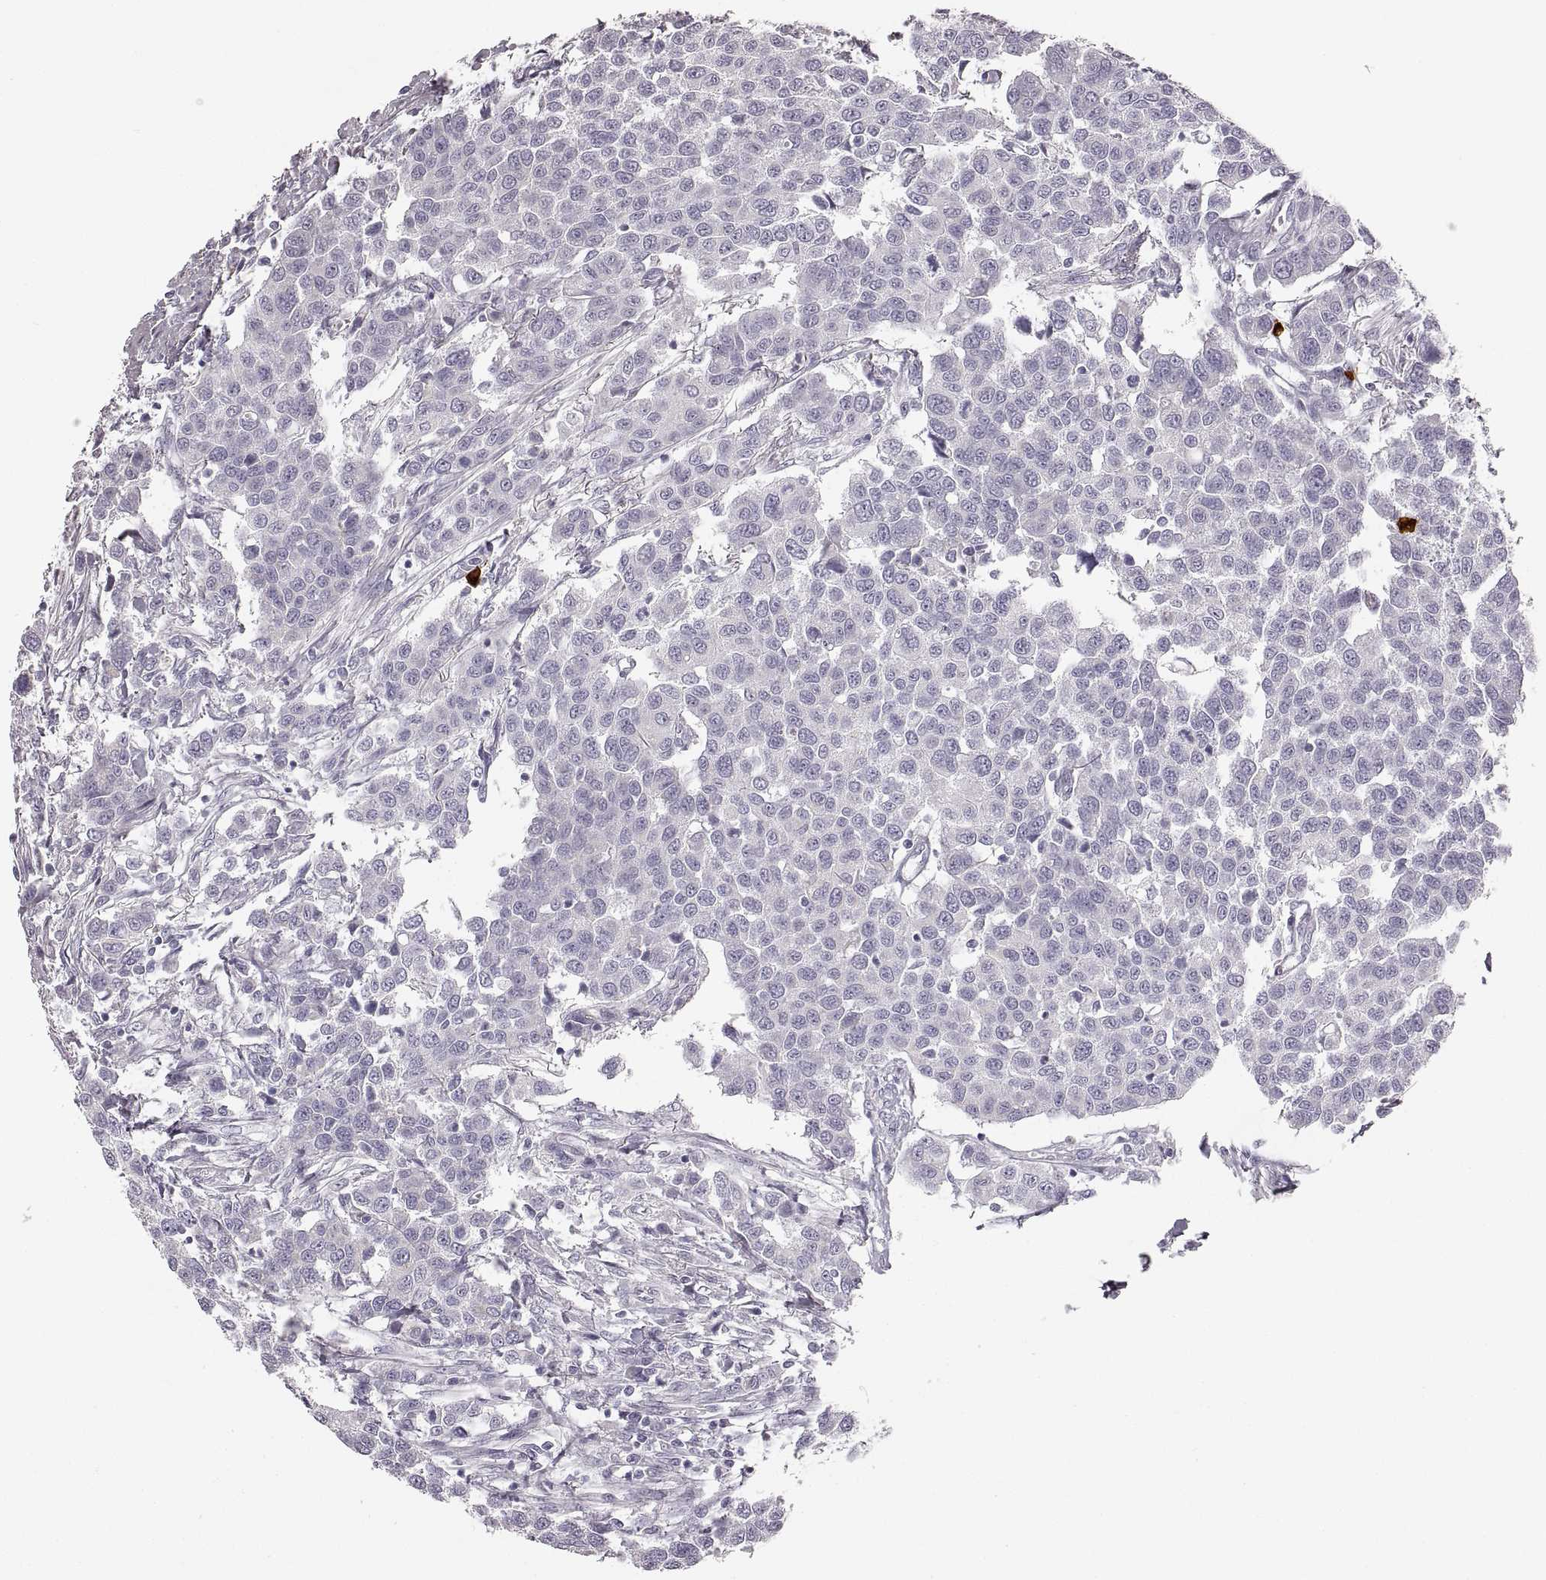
{"staining": {"intensity": "negative", "quantity": "none", "location": "none"}, "tissue": "urothelial cancer", "cell_type": "Tumor cells", "image_type": "cancer", "snomed": [{"axis": "morphology", "description": "Urothelial carcinoma, High grade"}, {"axis": "topography", "description": "Urinary bladder"}], "caption": "Immunohistochemical staining of human high-grade urothelial carcinoma demonstrates no significant staining in tumor cells.", "gene": "RDH13", "patient": {"sex": "female", "age": 58}}